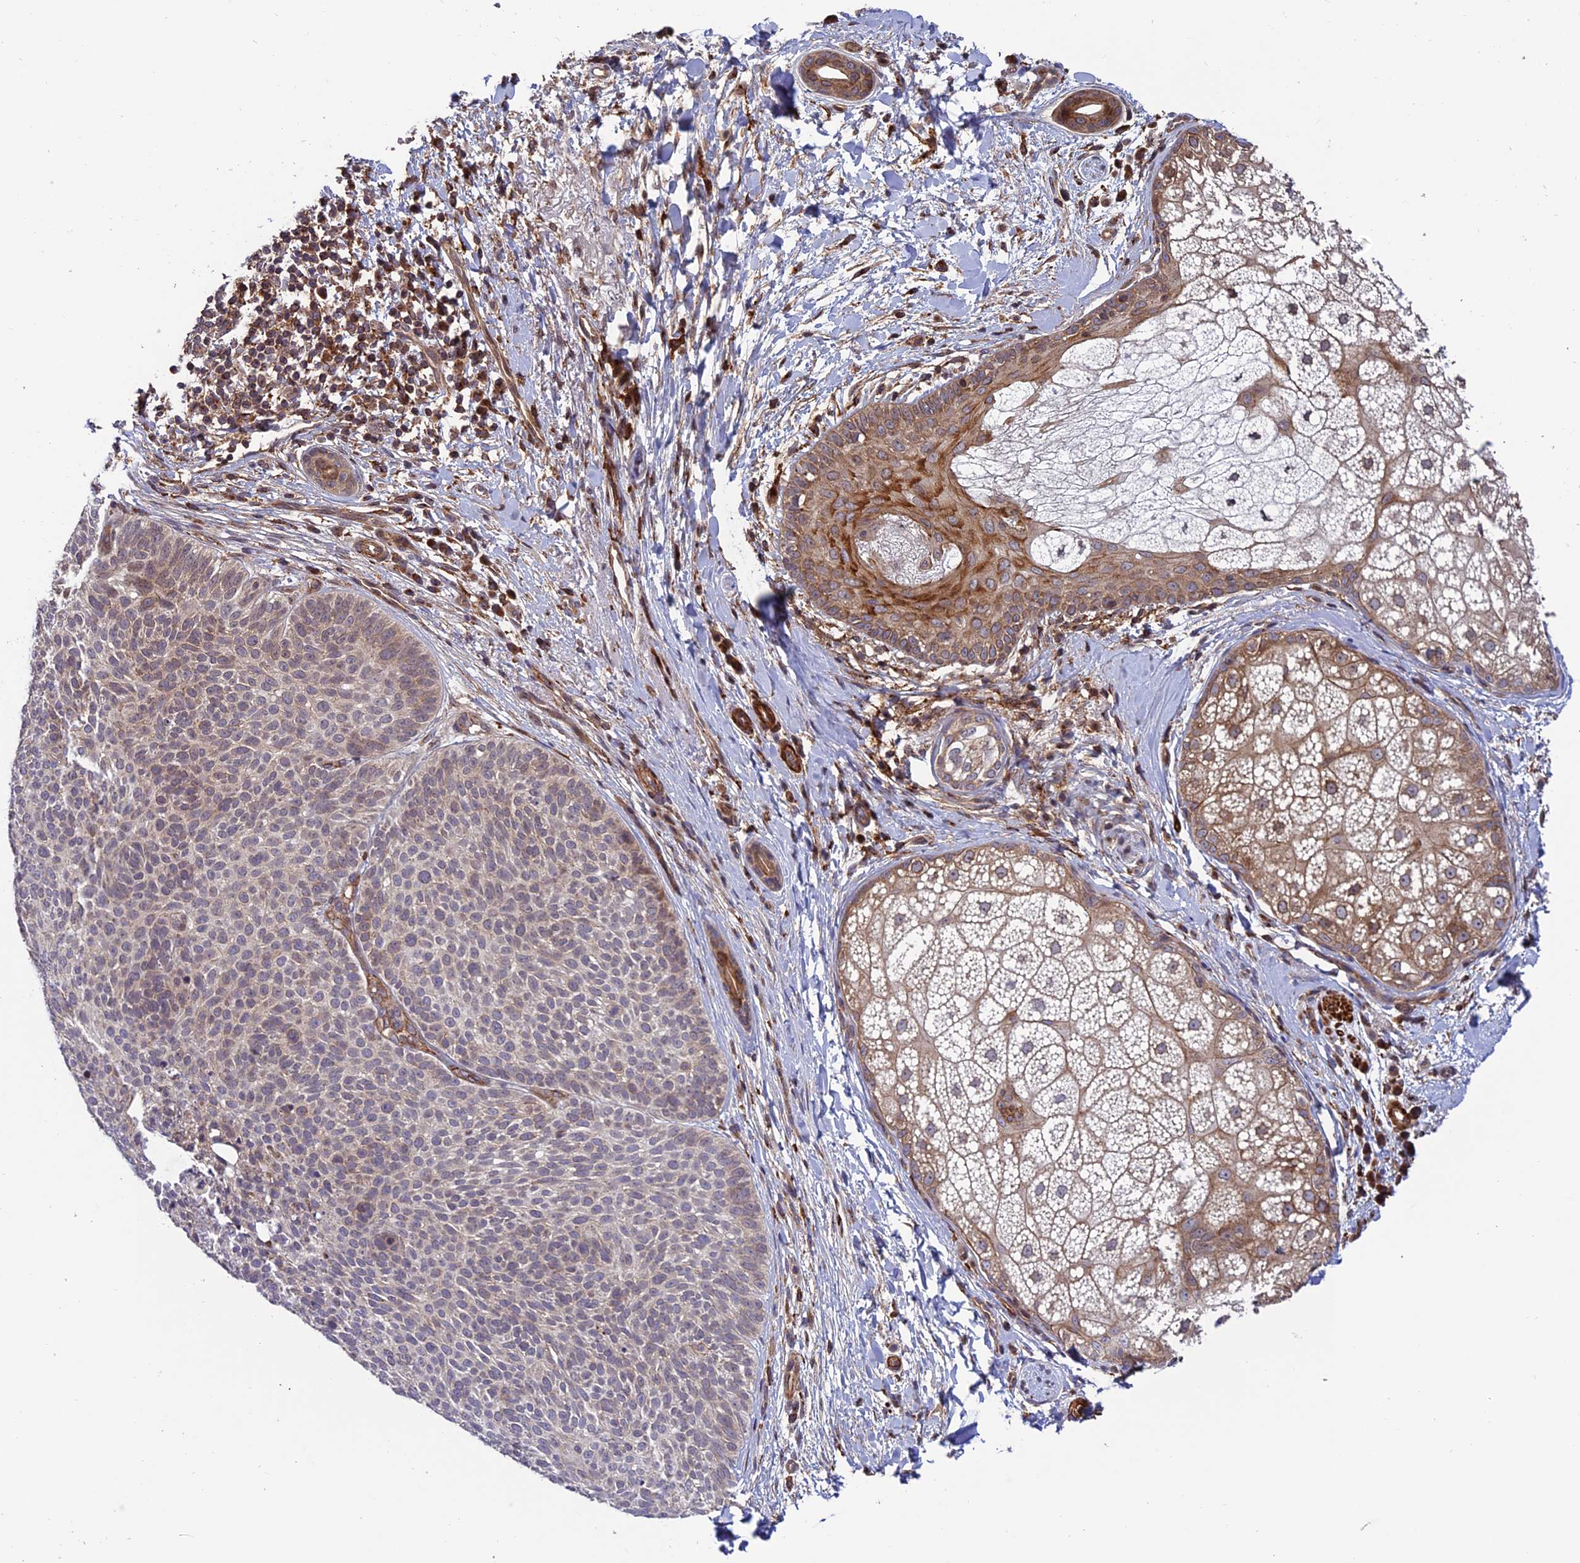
{"staining": {"intensity": "weak", "quantity": "<25%", "location": "cytoplasmic/membranous"}, "tissue": "skin cancer", "cell_type": "Tumor cells", "image_type": "cancer", "snomed": [{"axis": "morphology", "description": "Basal cell carcinoma"}, {"axis": "topography", "description": "Skin"}], "caption": "A high-resolution image shows IHC staining of skin cancer, which reveals no significant positivity in tumor cells. (DAB immunohistochemistry (IHC) visualized using brightfield microscopy, high magnification).", "gene": "TNIP3", "patient": {"sex": "male", "age": 85}}